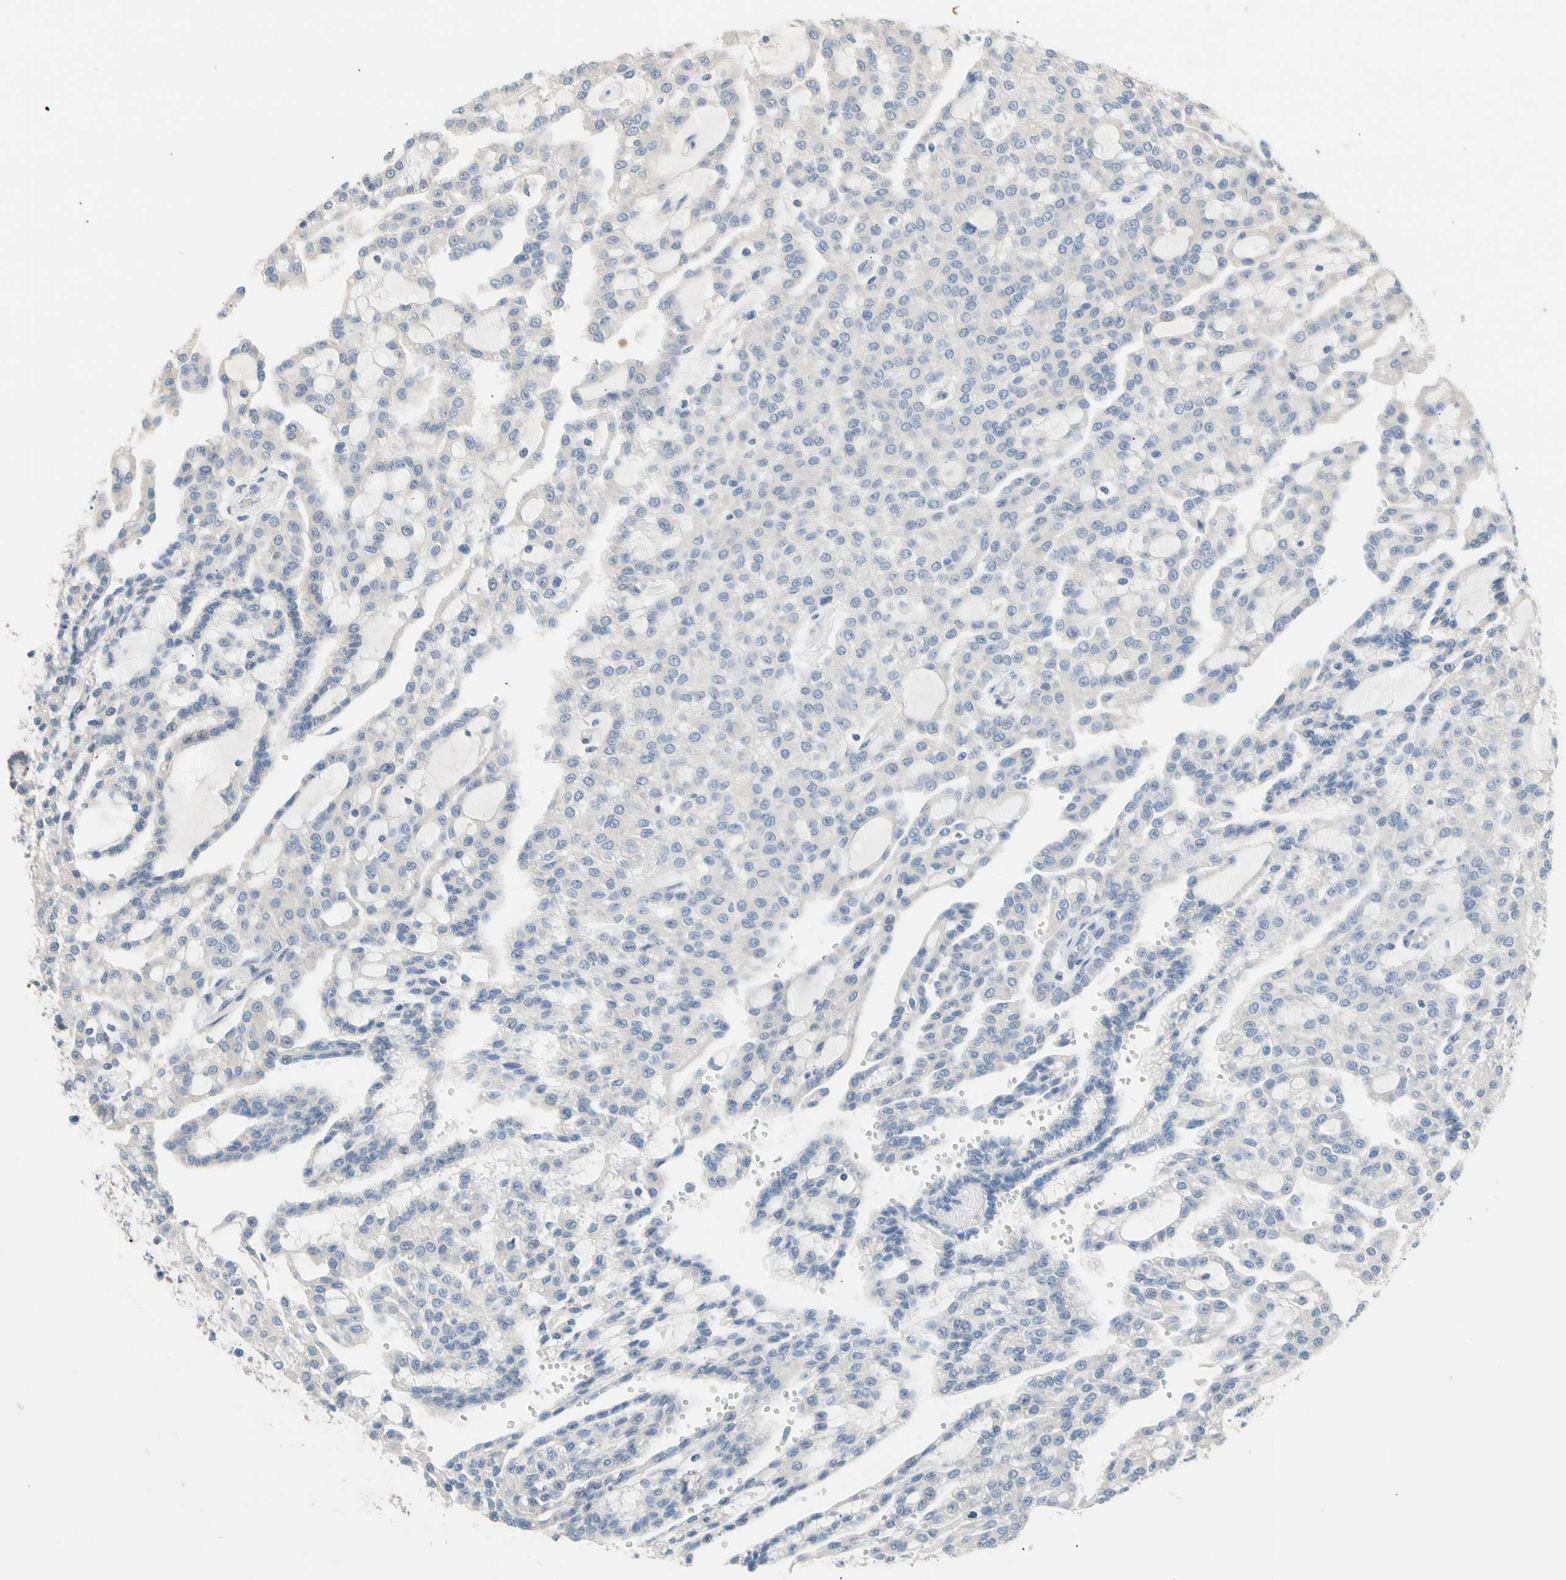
{"staining": {"intensity": "negative", "quantity": "none", "location": "none"}, "tissue": "renal cancer", "cell_type": "Tumor cells", "image_type": "cancer", "snomed": [{"axis": "morphology", "description": "Adenocarcinoma, NOS"}, {"axis": "topography", "description": "Kidney"}], "caption": "There is no significant staining in tumor cells of renal cancer (adenocarcinoma).", "gene": "CNST", "patient": {"sex": "male", "age": 63}}